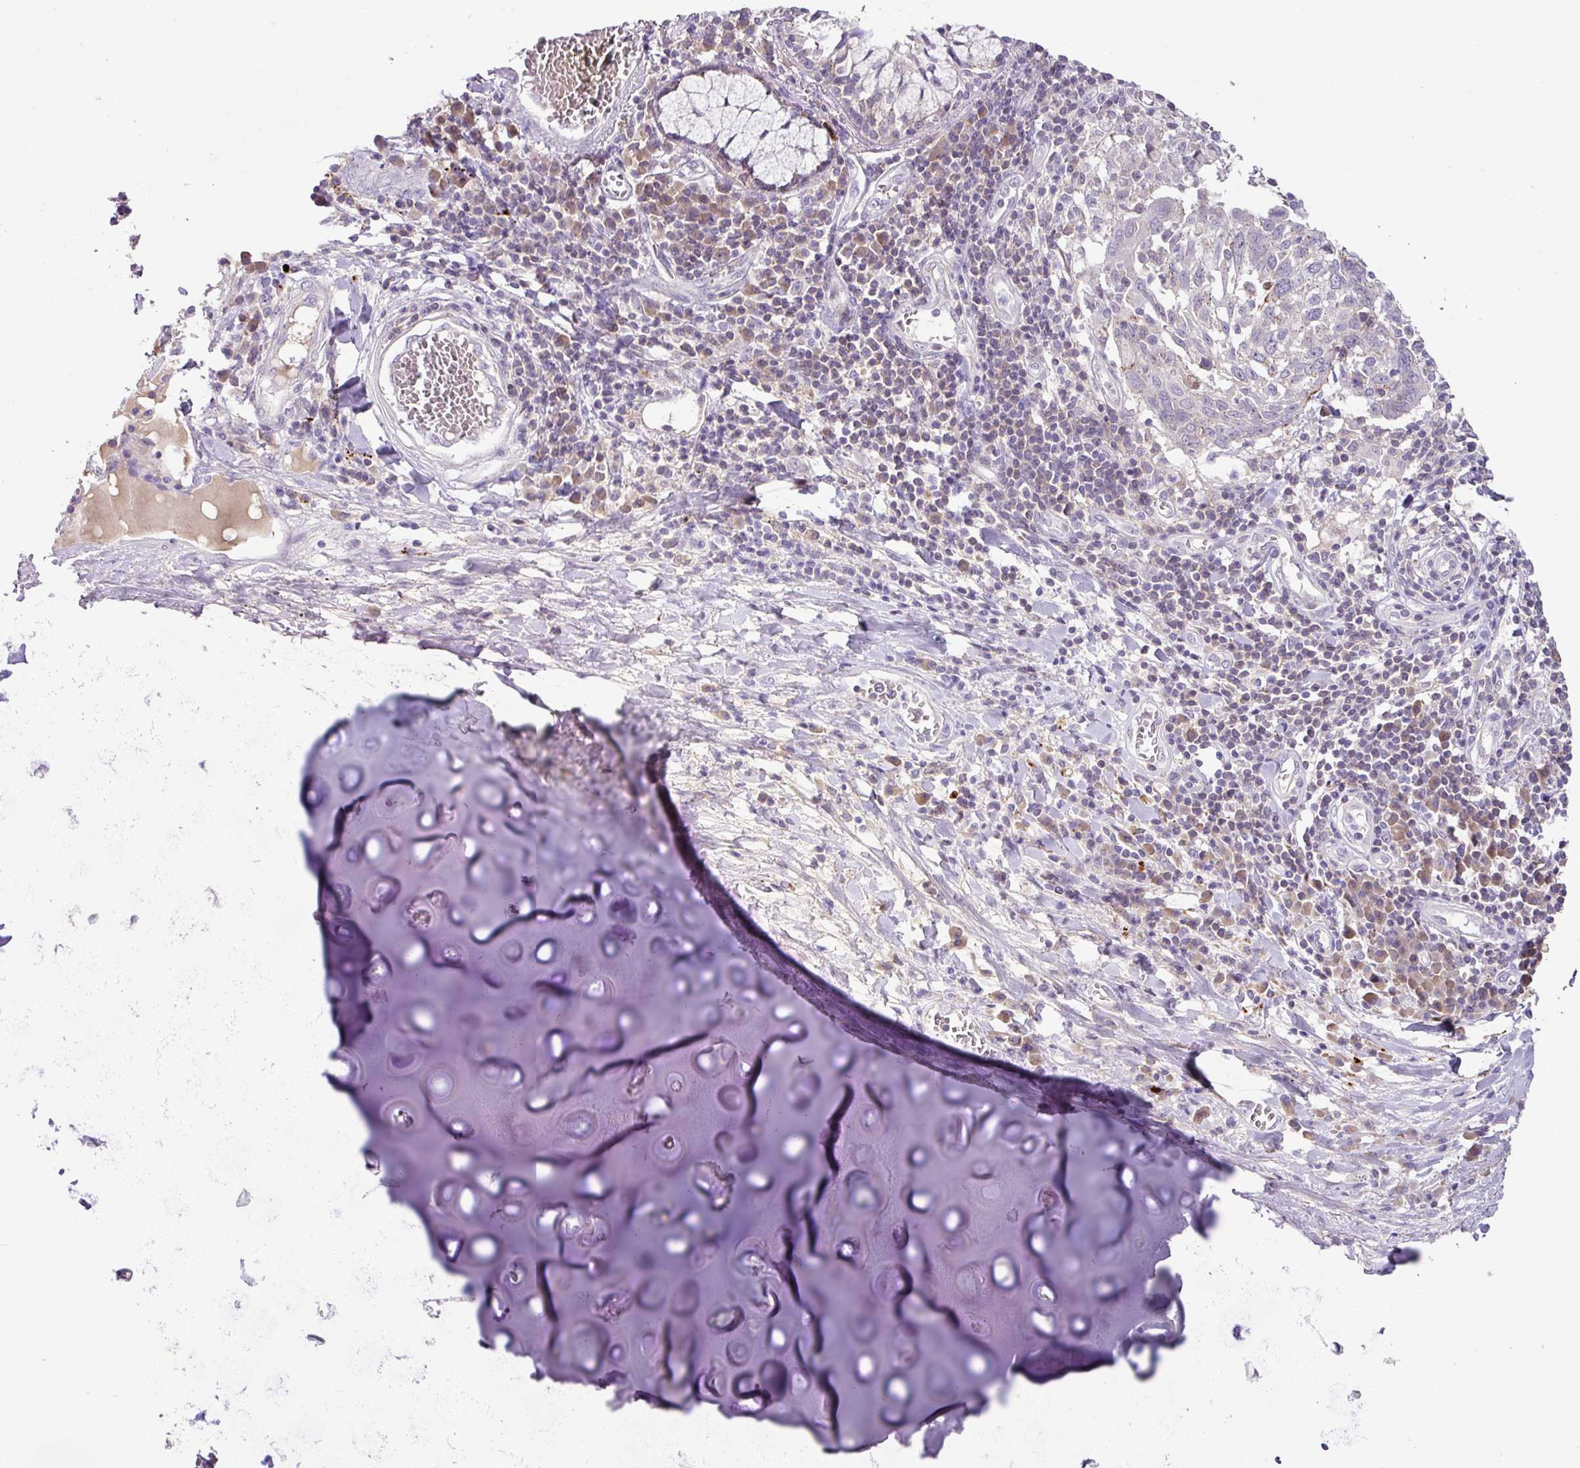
{"staining": {"intensity": "negative", "quantity": "none", "location": "none"}, "tissue": "lung cancer", "cell_type": "Tumor cells", "image_type": "cancer", "snomed": [{"axis": "morphology", "description": "Squamous cell carcinoma, NOS"}, {"axis": "topography", "description": "Lung"}], "caption": "A photomicrograph of human lung squamous cell carcinoma is negative for staining in tumor cells.", "gene": "PLEKHH3", "patient": {"sex": "male", "age": 65}}